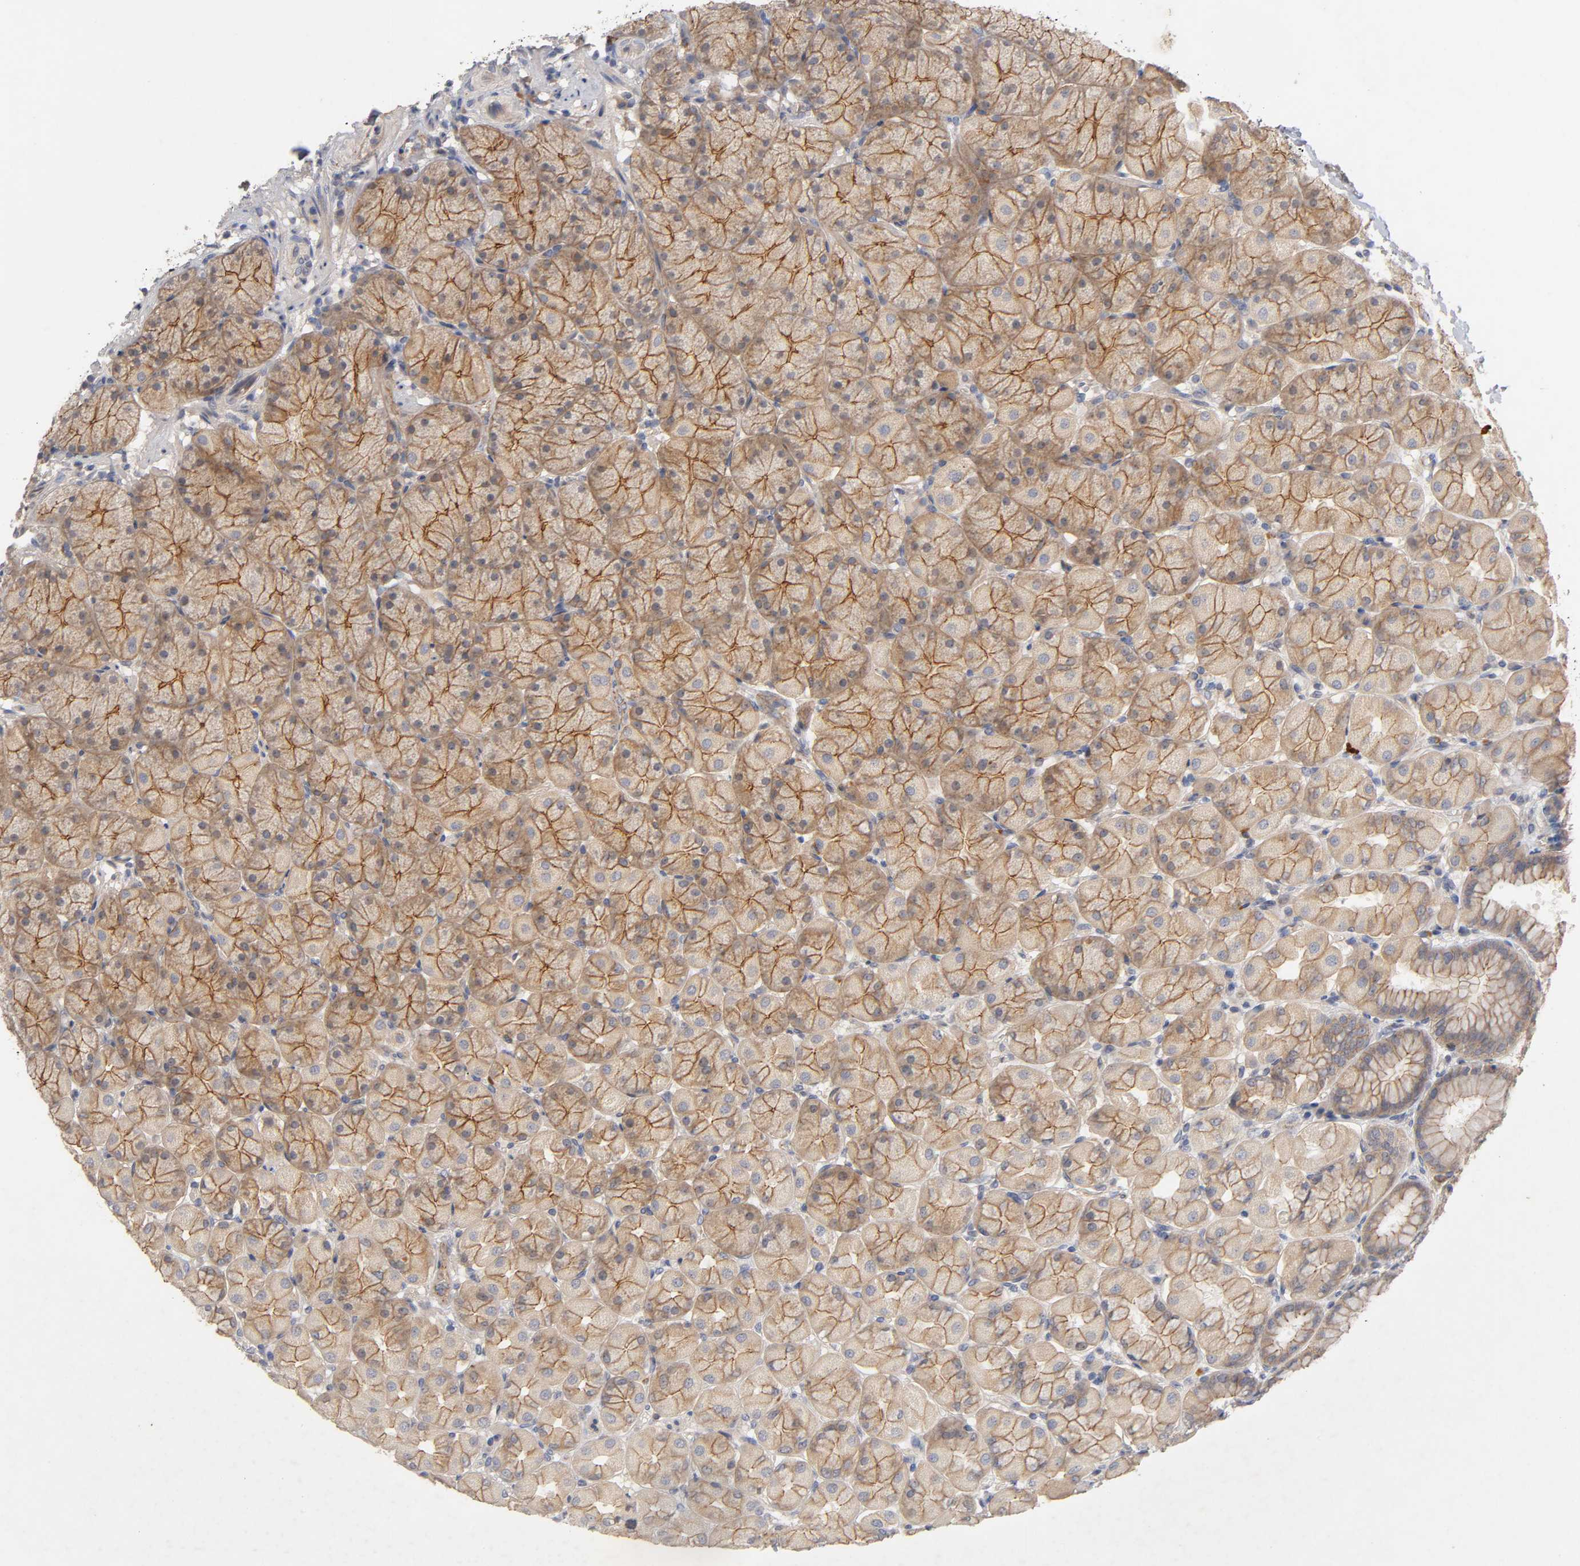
{"staining": {"intensity": "moderate", "quantity": ">75%", "location": "cytoplasmic/membranous"}, "tissue": "stomach", "cell_type": "Glandular cells", "image_type": "normal", "snomed": [{"axis": "morphology", "description": "Normal tissue, NOS"}, {"axis": "topography", "description": "Stomach, upper"}], "caption": "Immunohistochemistry (IHC) (DAB (3,3'-diaminobenzidine)) staining of unremarkable stomach shows moderate cytoplasmic/membranous protein positivity in approximately >75% of glandular cells.", "gene": "PDZD11", "patient": {"sex": "female", "age": 56}}